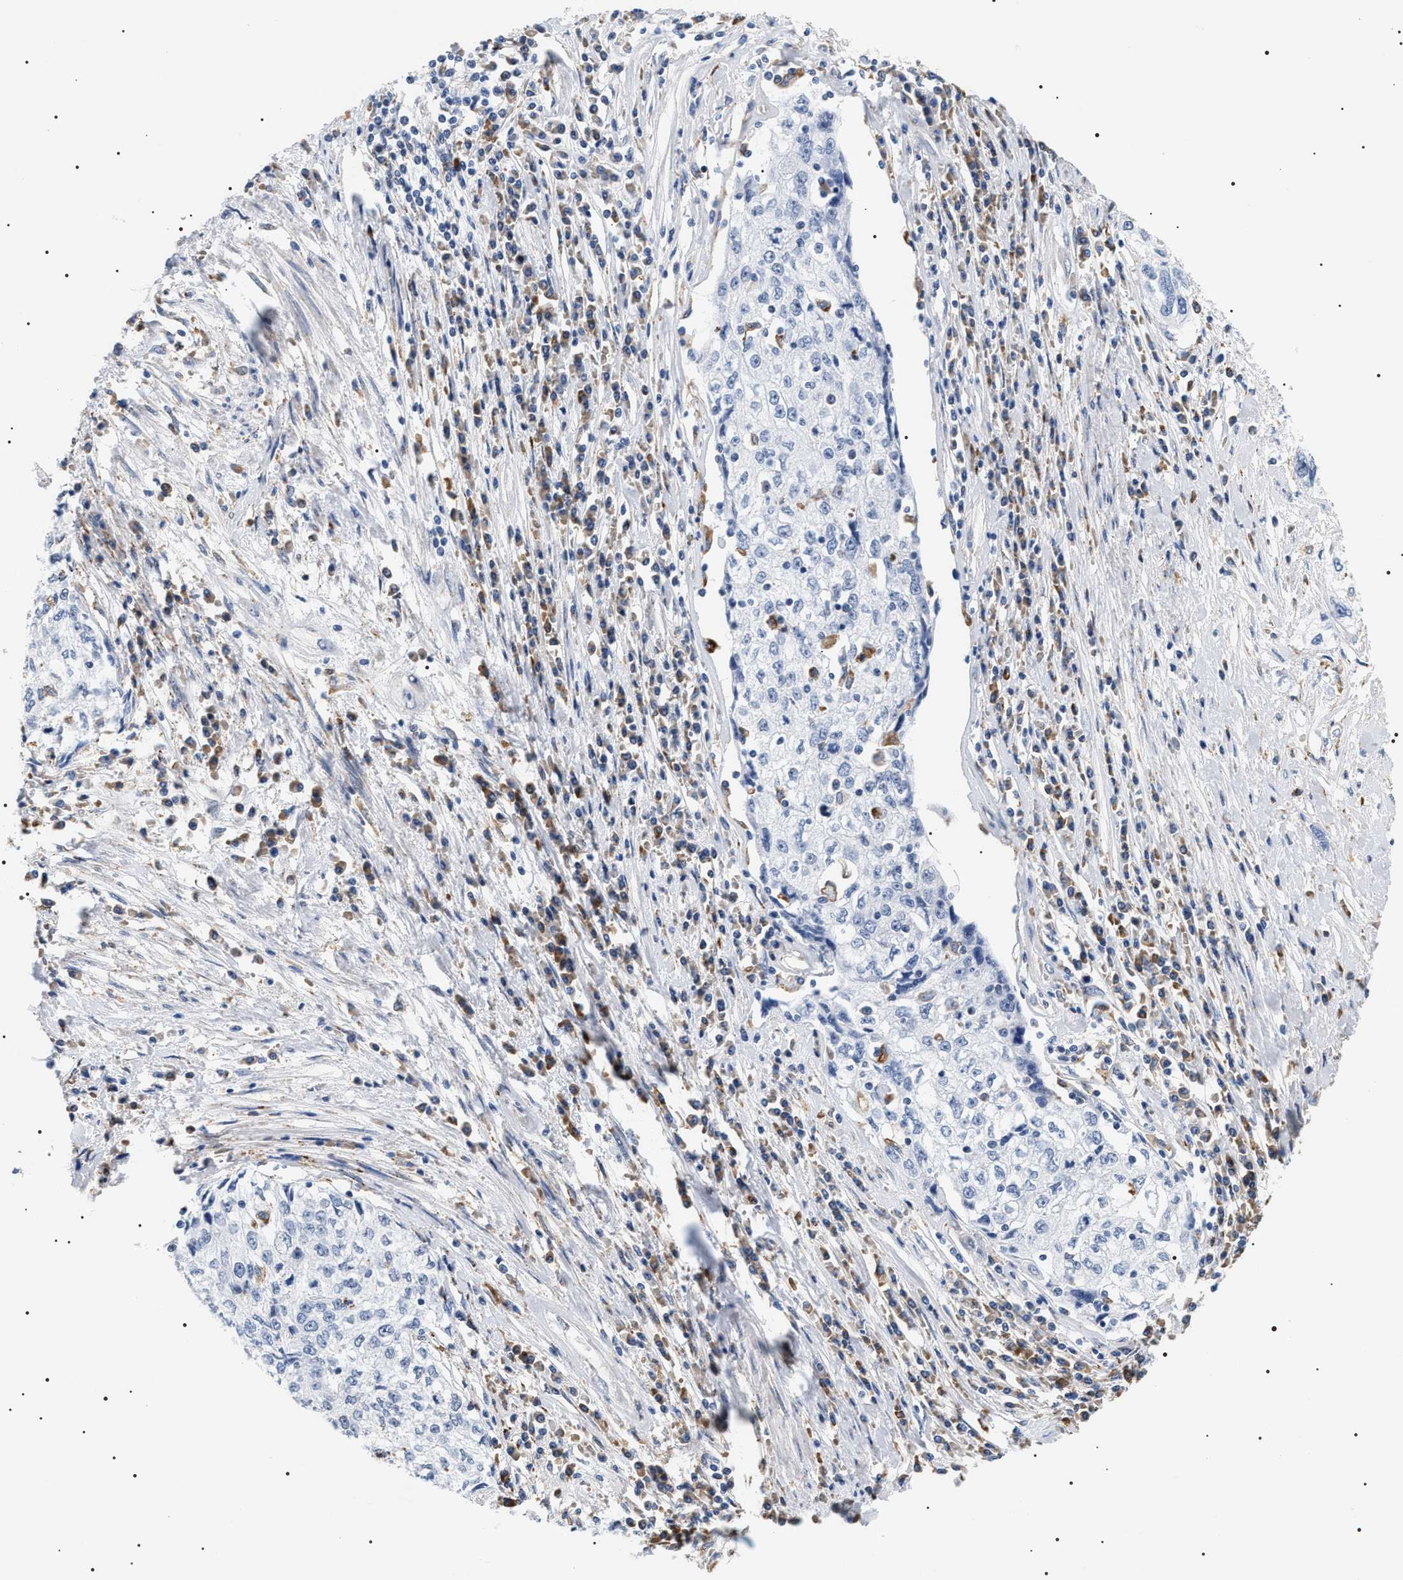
{"staining": {"intensity": "negative", "quantity": "none", "location": "none"}, "tissue": "cervical cancer", "cell_type": "Tumor cells", "image_type": "cancer", "snomed": [{"axis": "morphology", "description": "Squamous cell carcinoma, NOS"}, {"axis": "topography", "description": "Cervix"}], "caption": "This is an immunohistochemistry (IHC) histopathology image of human cervical cancer. There is no staining in tumor cells.", "gene": "HSD17B11", "patient": {"sex": "female", "age": 57}}